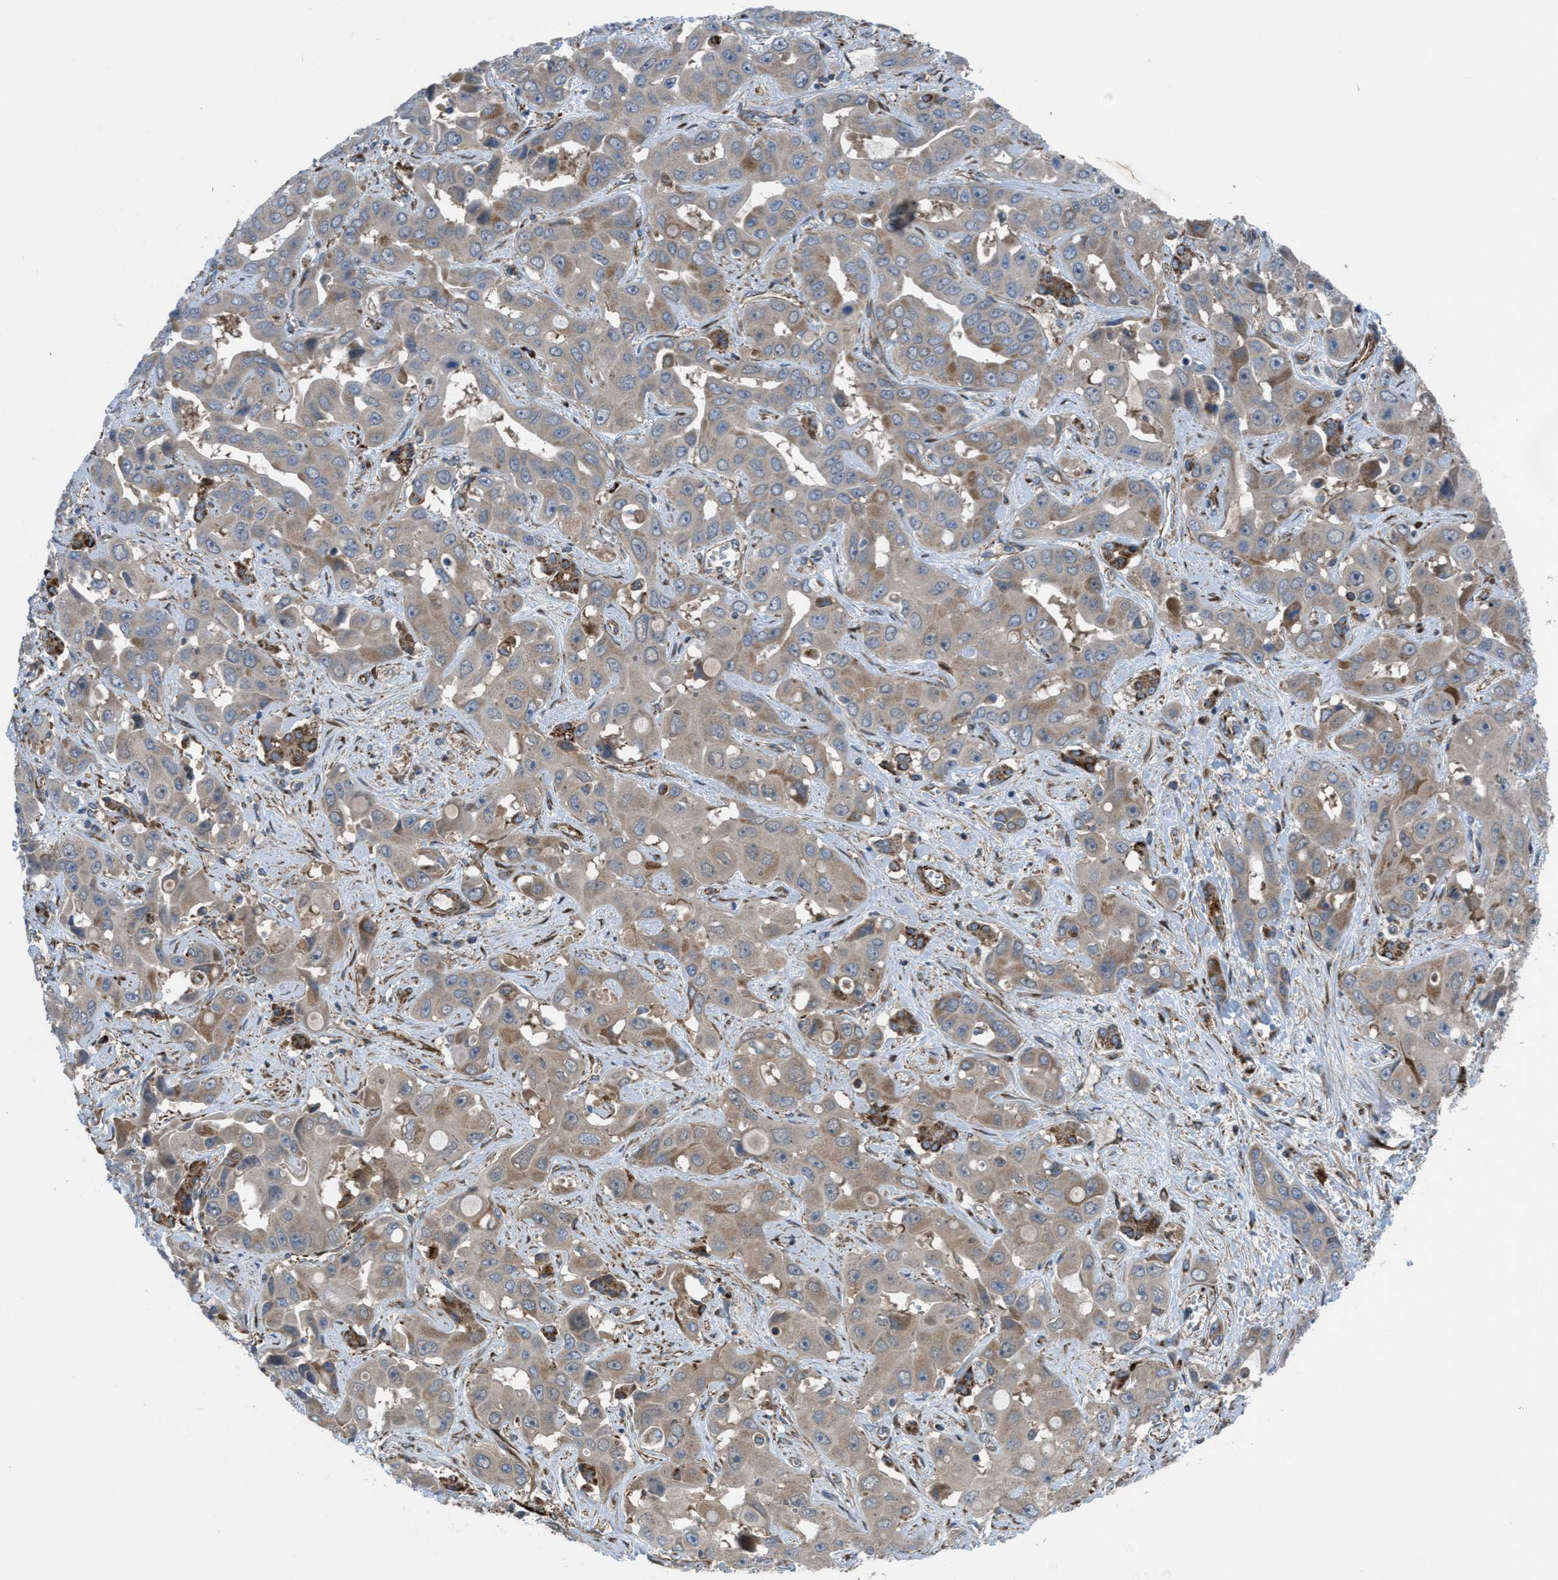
{"staining": {"intensity": "weak", "quantity": ">75%", "location": "cytoplasmic/membranous"}, "tissue": "liver cancer", "cell_type": "Tumor cells", "image_type": "cancer", "snomed": [{"axis": "morphology", "description": "Cholangiocarcinoma"}, {"axis": "topography", "description": "Liver"}], "caption": "This histopathology image displays immunohistochemistry staining of liver cholangiocarcinoma, with low weak cytoplasmic/membranous positivity in about >75% of tumor cells.", "gene": "SLC6A9", "patient": {"sex": "female", "age": 52}}